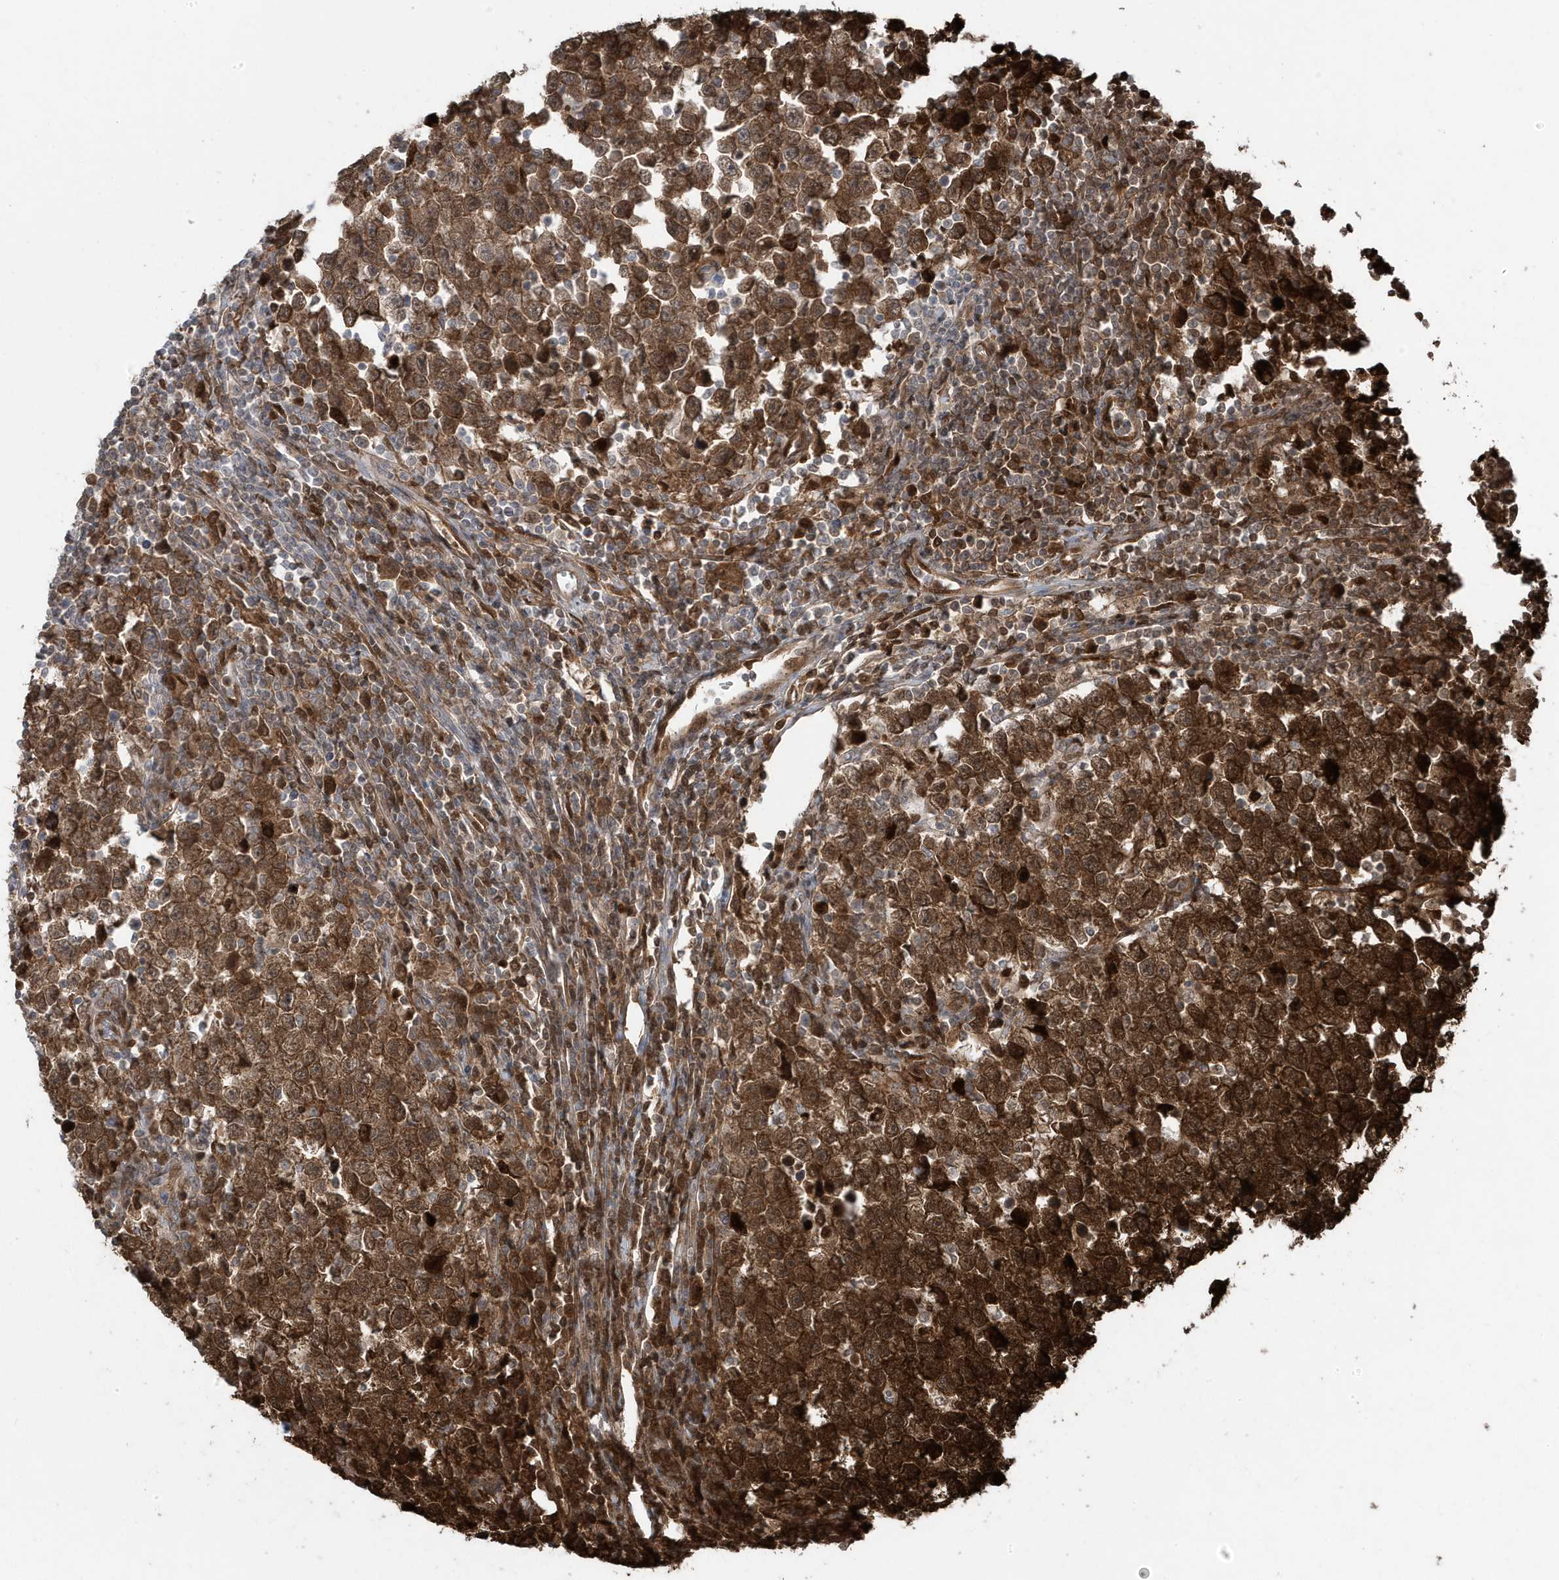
{"staining": {"intensity": "strong", "quantity": ">75%", "location": "cytoplasmic/membranous"}, "tissue": "testis cancer", "cell_type": "Tumor cells", "image_type": "cancer", "snomed": [{"axis": "morphology", "description": "Normal tissue, NOS"}, {"axis": "morphology", "description": "Seminoma, NOS"}, {"axis": "topography", "description": "Testis"}], "caption": "Testis cancer (seminoma) stained with IHC displays strong cytoplasmic/membranous staining in about >75% of tumor cells. The staining is performed using DAB (3,3'-diaminobenzidine) brown chromogen to label protein expression. The nuclei are counter-stained blue using hematoxylin.", "gene": "MAPK1IP1L", "patient": {"sex": "male", "age": 43}}